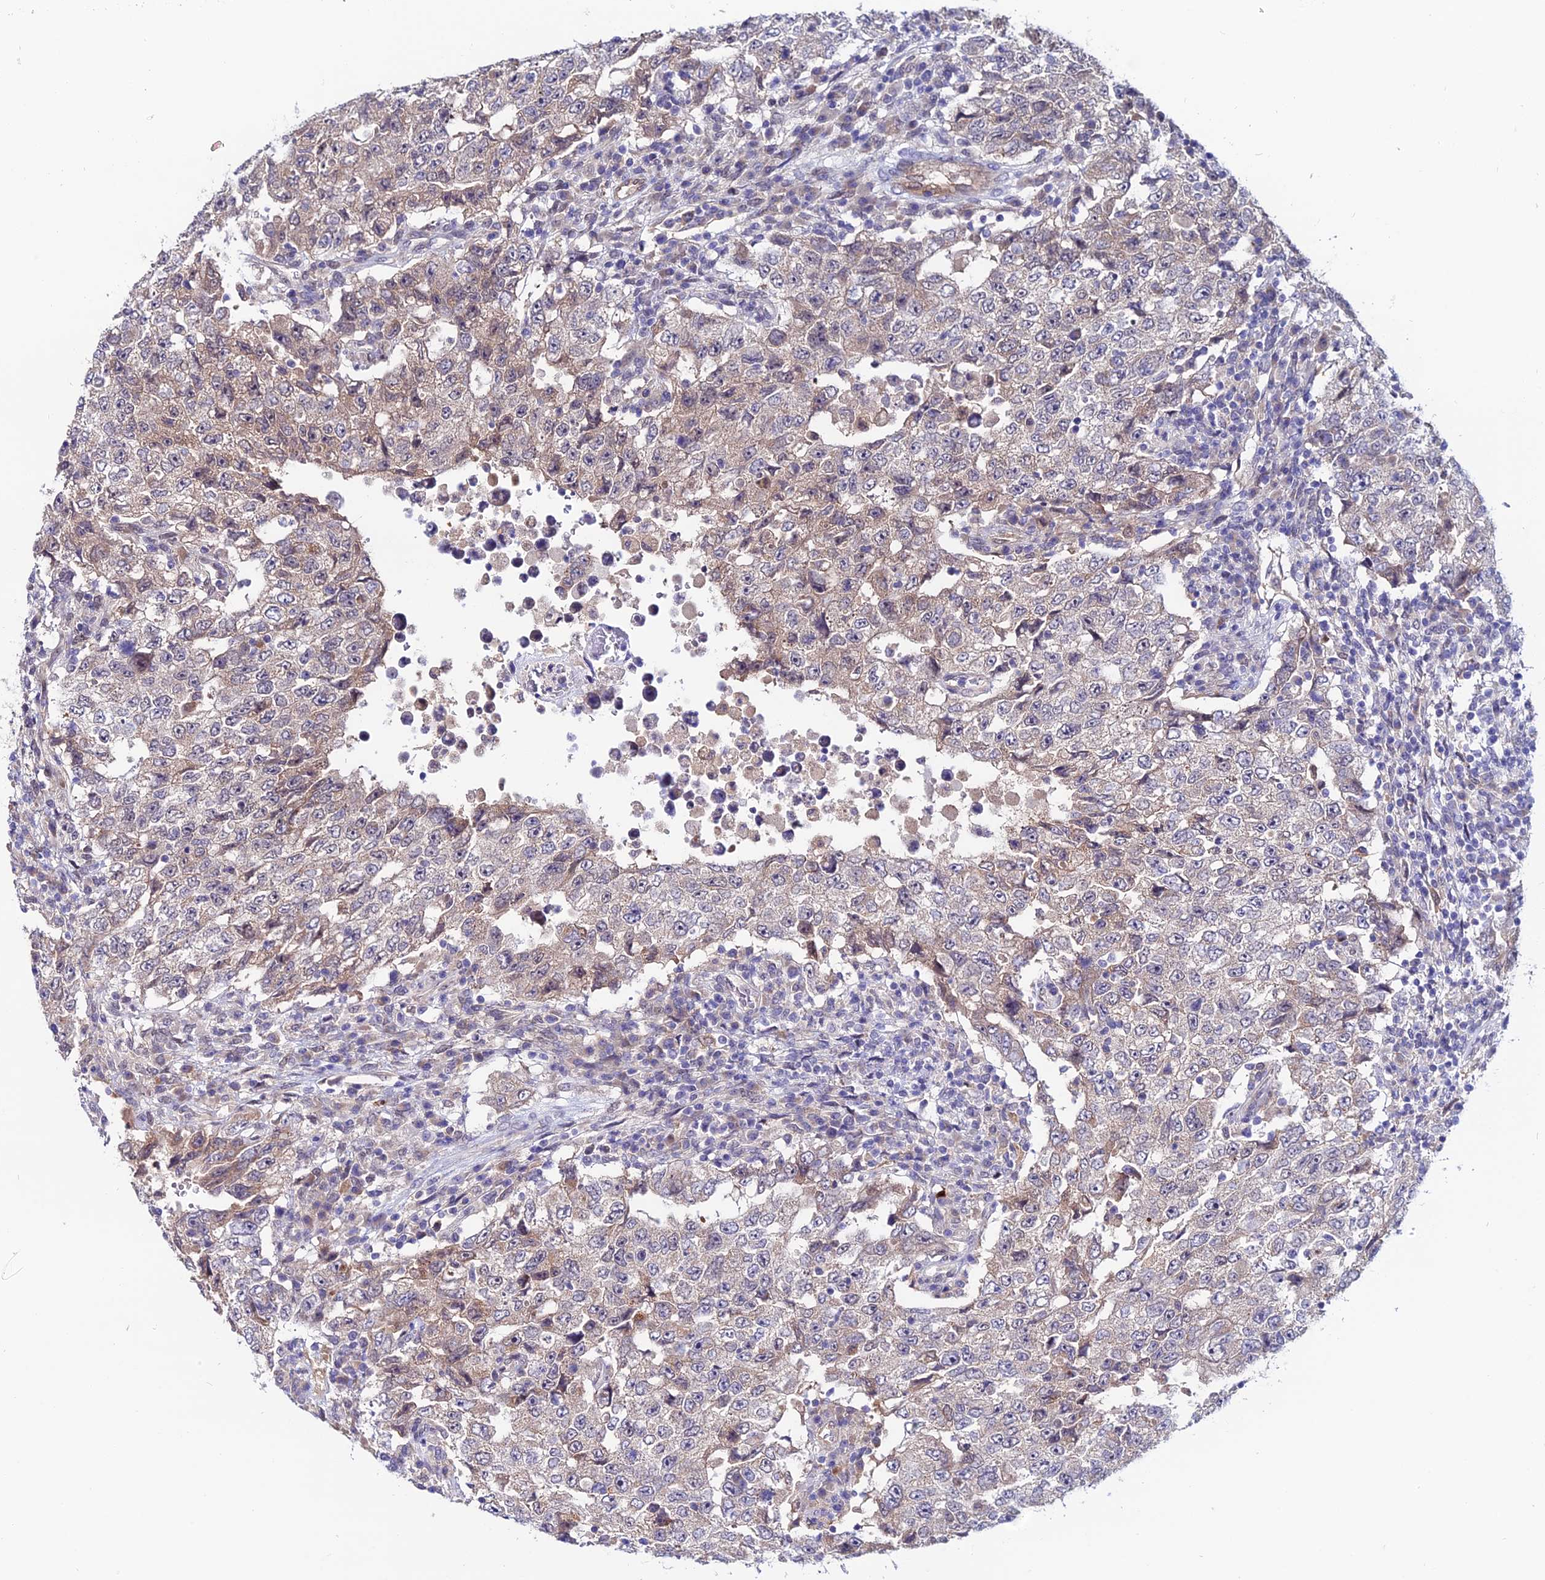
{"staining": {"intensity": "weak", "quantity": "<25%", "location": "cytoplasmic/membranous"}, "tissue": "testis cancer", "cell_type": "Tumor cells", "image_type": "cancer", "snomed": [{"axis": "morphology", "description": "Carcinoma, Embryonal, NOS"}, {"axis": "topography", "description": "Testis"}], "caption": "Protein analysis of testis cancer reveals no significant expression in tumor cells.", "gene": "FZD8", "patient": {"sex": "male", "age": 26}}